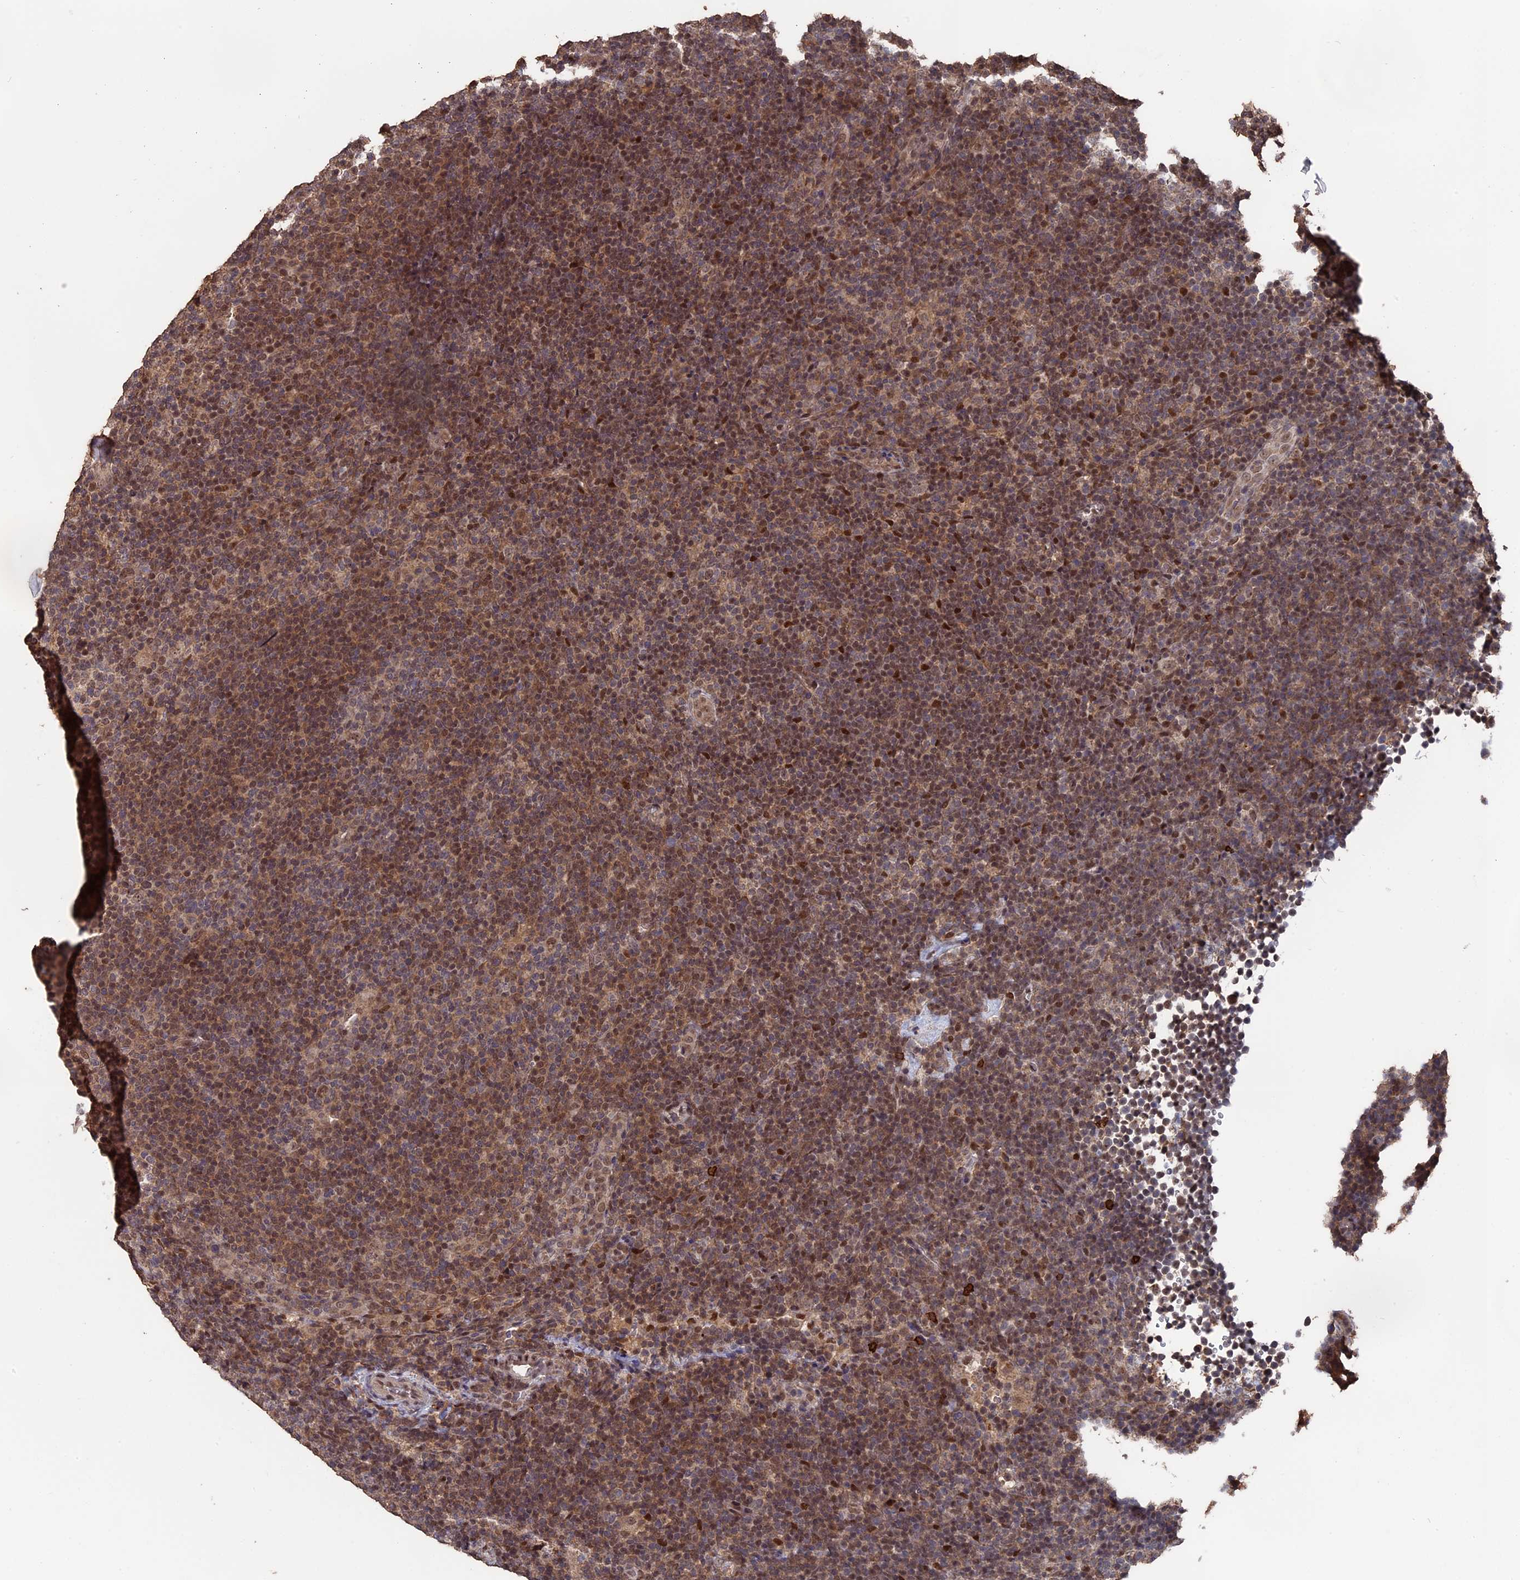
{"staining": {"intensity": "weak", "quantity": ">75%", "location": "nuclear"}, "tissue": "lymphoma", "cell_type": "Tumor cells", "image_type": "cancer", "snomed": [{"axis": "morphology", "description": "Hodgkin's disease, NOS"}, {"axis": "topography", "description": "Lymph node"}], "caption": "Protein analysis of lymphoma tissue demonstrates weak nuclear expression in approximately >75% of tumor cells.", "gene": "MYBL2", "patient": {"sex": "female", "age": 57}}